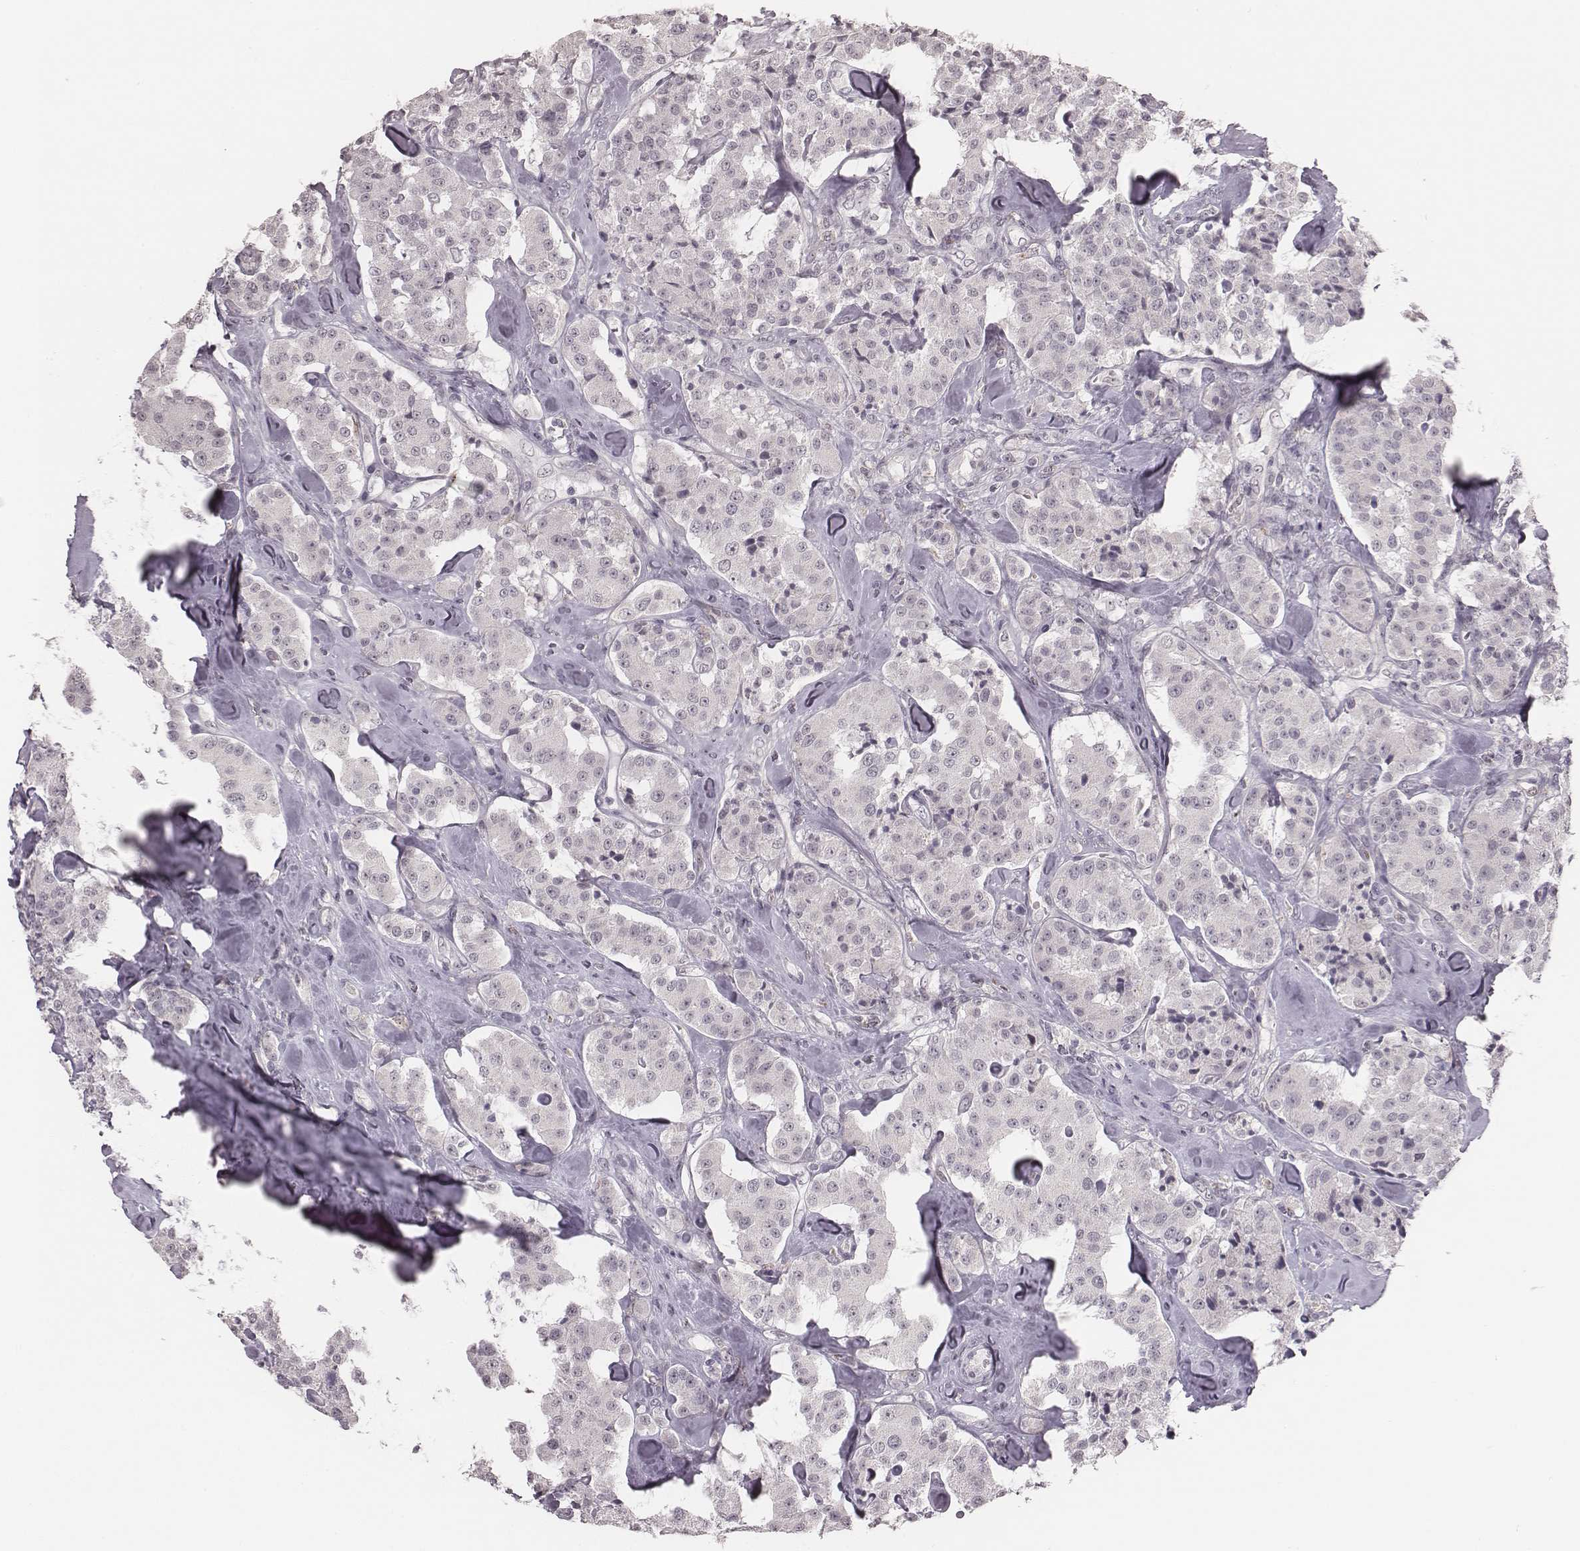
{"staining": {"intensity": "negative", "quantity": "none", "location": "none"}, "tissue": "carcinoid", "cell_type": "Tumor cells", "image_type": "cancer", "snomed": [{"axis": "morphology", "description": "Carcinoid, malignant, NOS"}, {"axis": "topography", "description": "Pancreas"}], "caption": "Immunohistochemical staining of human carcinoid shows no significant staining in tumor cells. (DAB immunohistochemistry, high magnification).", "gene": "RPGRIP1", "patient": {"sex": "male", "age": 41}}